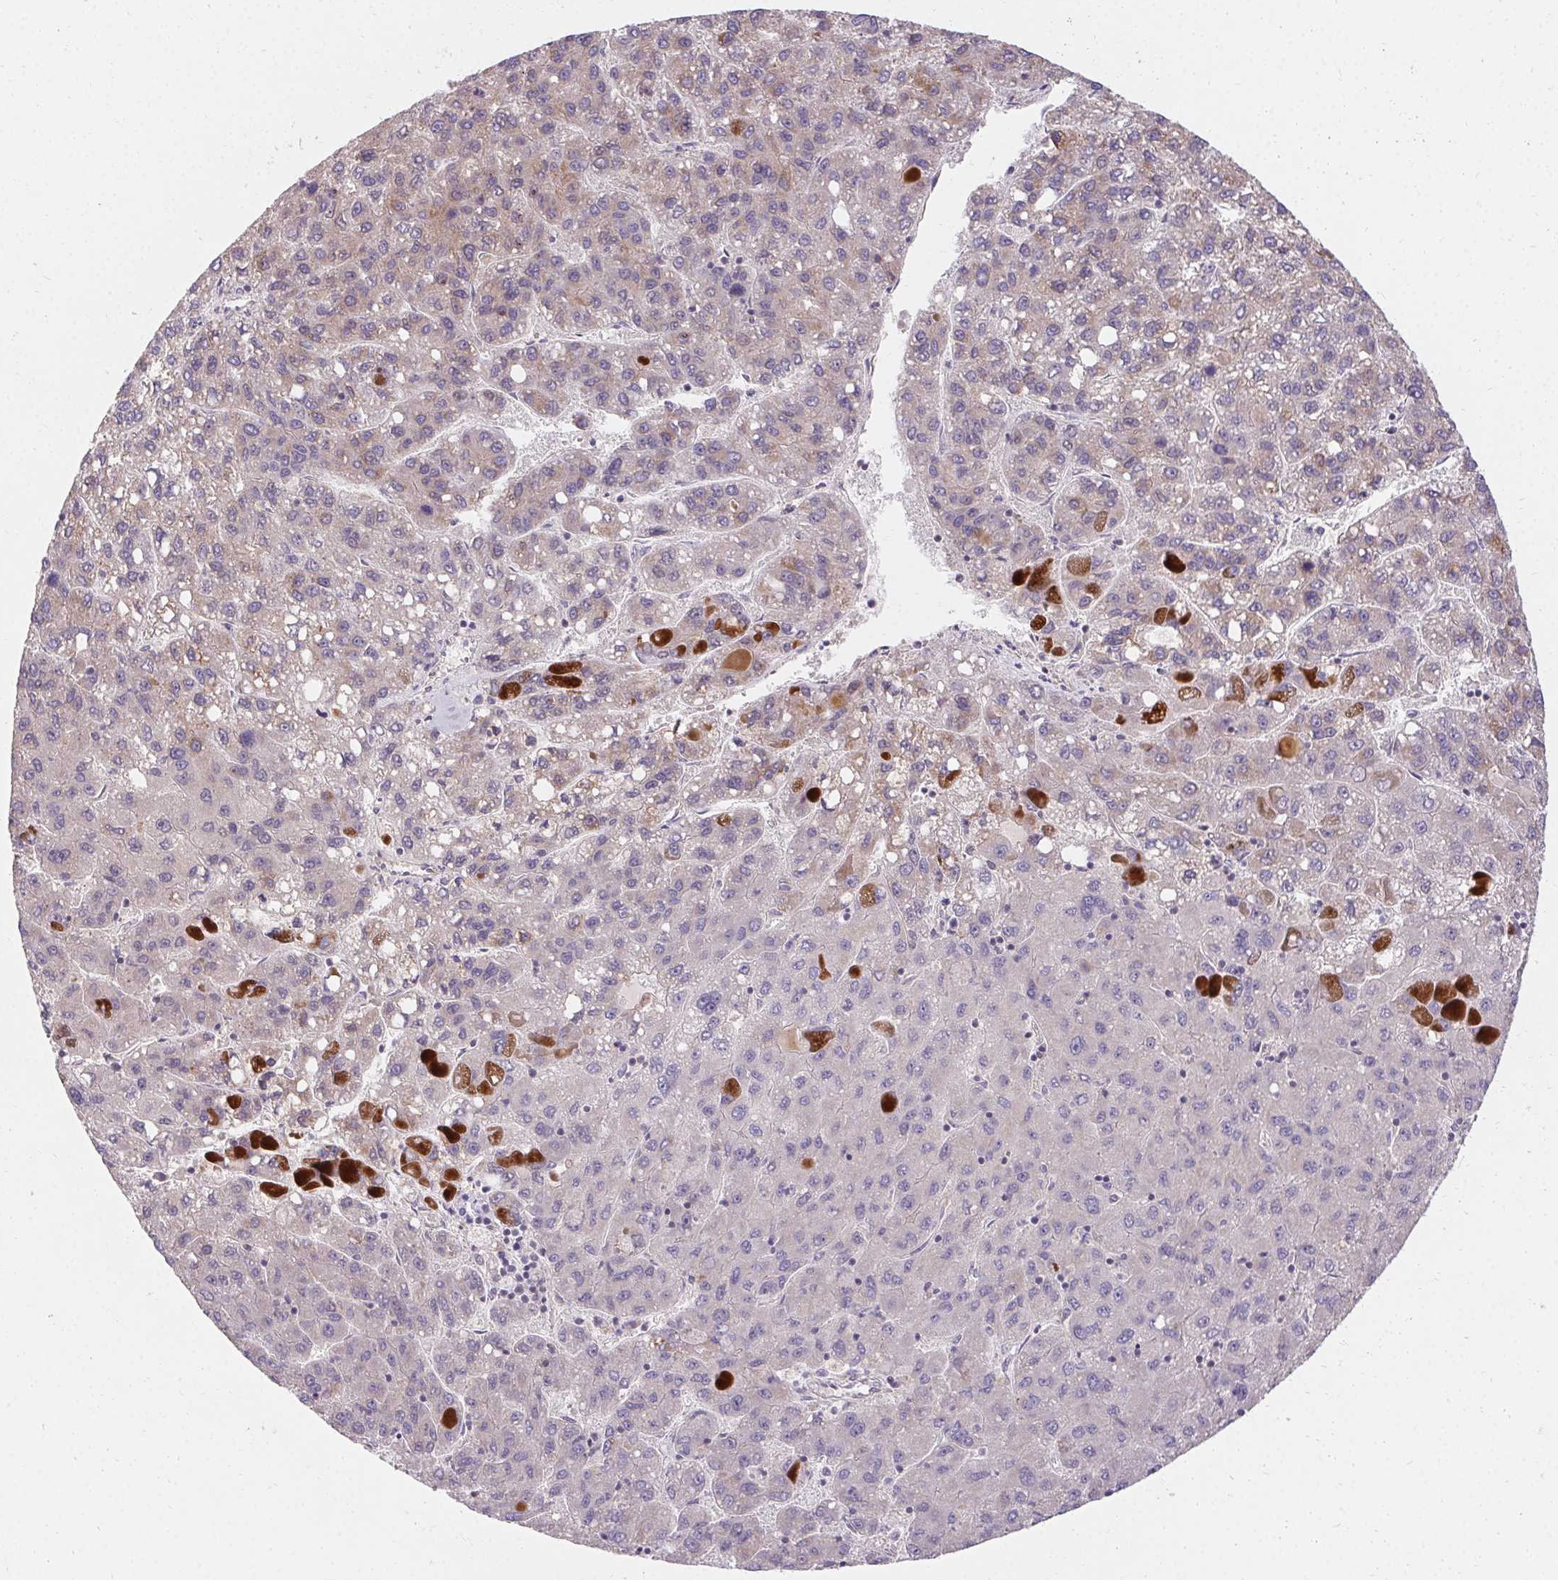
{"staining": {"intensity": "weak", "quantity": "<25%", "location": "cytoplasmic/membranous"}, "tissue": "liver cancer", "cell_type": "Tumor cells", "image_type": "cancer", "snomed": [{"axis": "morphology", "description": "Carcinoma, Hepatocellular, NOS"}, {"axis": "topography", "description": "Liver"}], "caption": "This is an IHC photomicrograph of human liver hepatocellular carcinoma. There is no expression in tumor cells.", "gene": "TRIP13", "patient": {"sex": "female", "age": 82}}